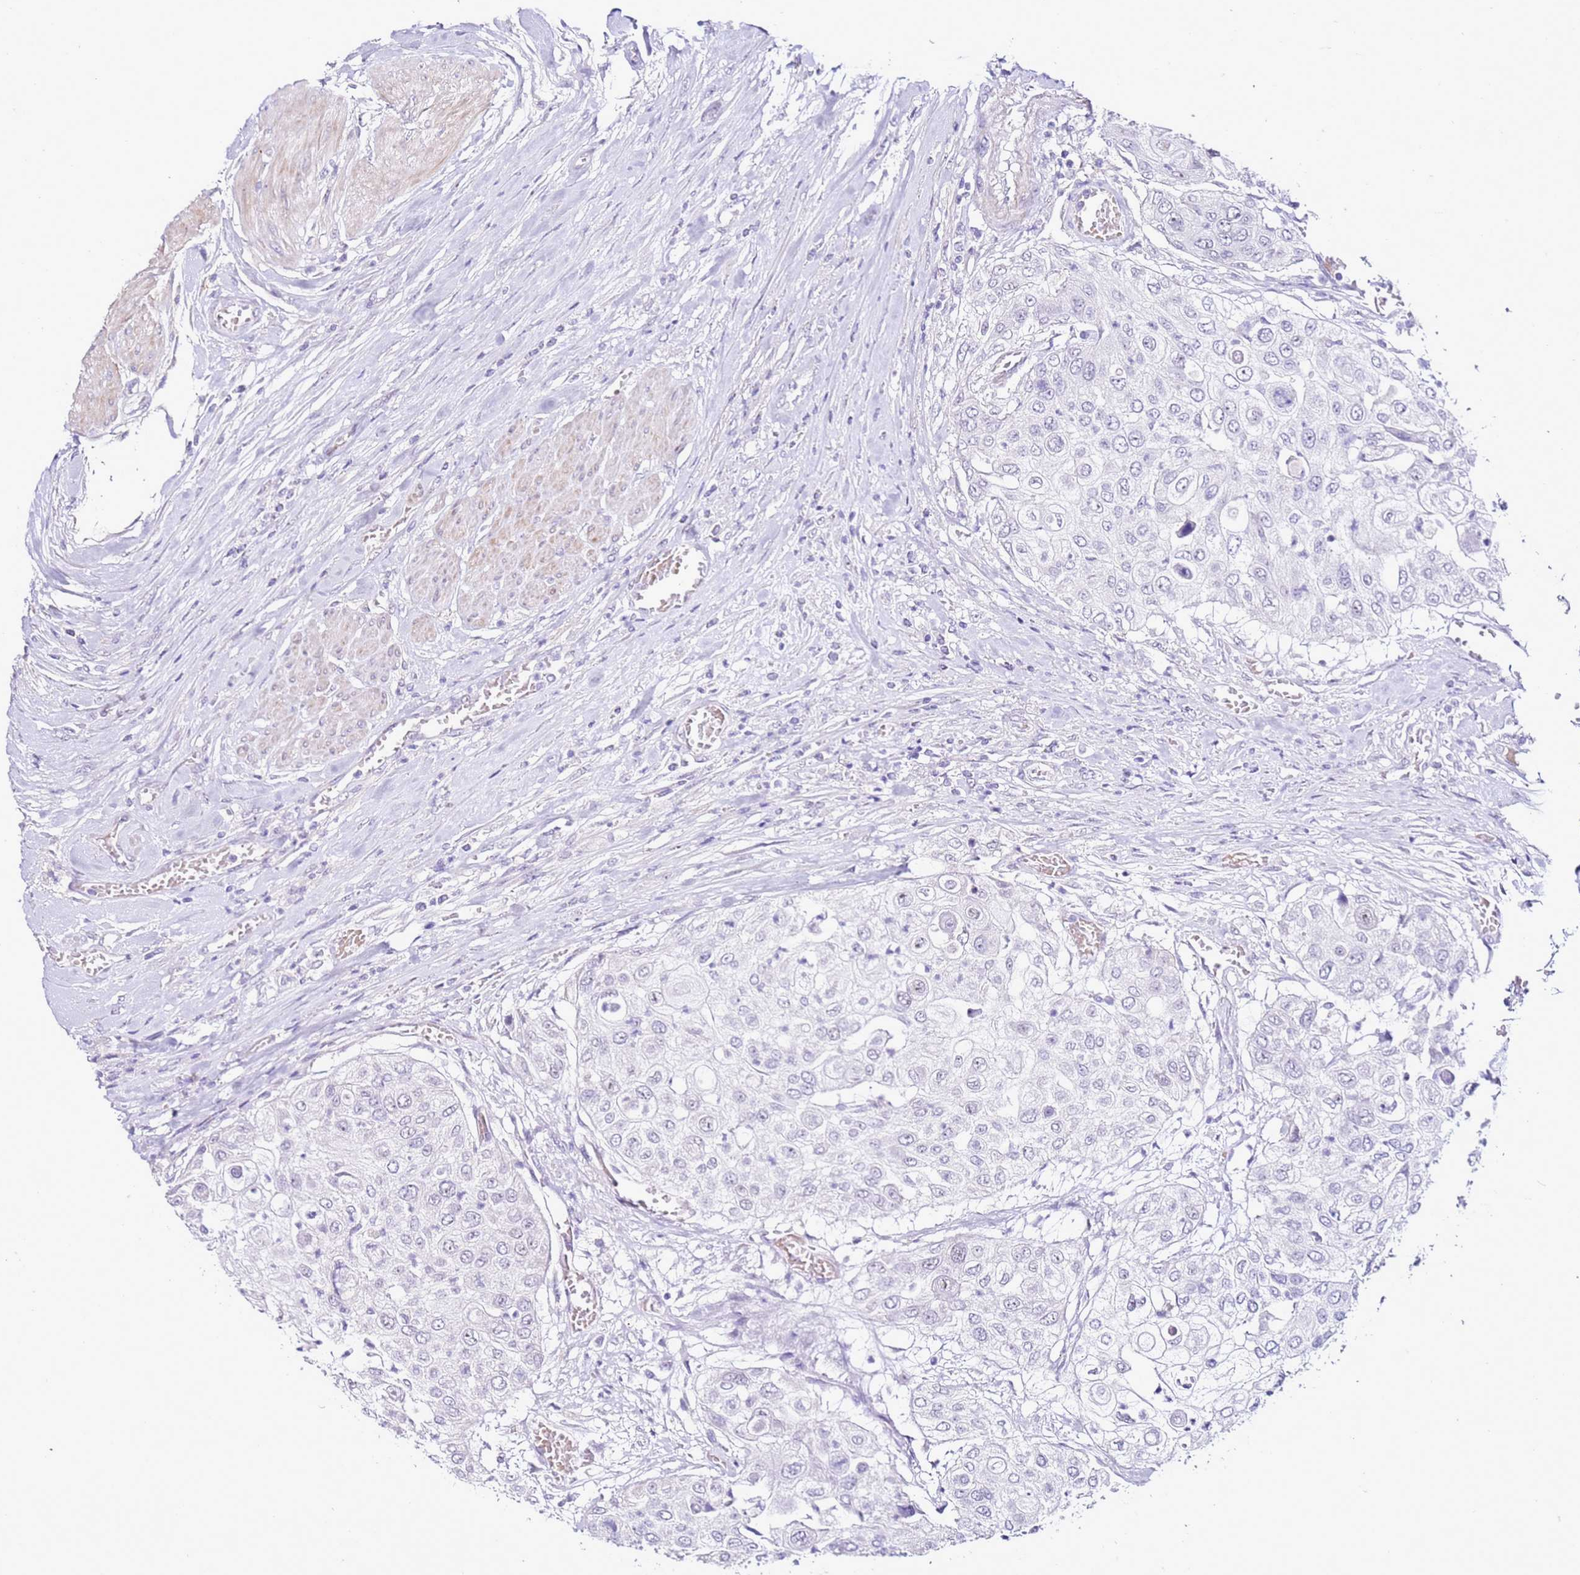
{"staining": {"intensity": "negative", "quantity": "none", "location": "none"}, "tissue": "urothelial cancer", "cell_type": "Tumor cells", "image_type": "cancer", "snomed": [{"axis": "morphology", "description": "Urothelial carcinoma, High grade"}, {"axis": "topography", "description": "Urinary bladder"}], "caption": "Immunohistochemistry image of neoplastic tissue: human urothelial cancer stained with DAB shows no significant protein expression in tumor cells.", "gene": "HGD", "patient": {"sex": "female", "age": 79}}